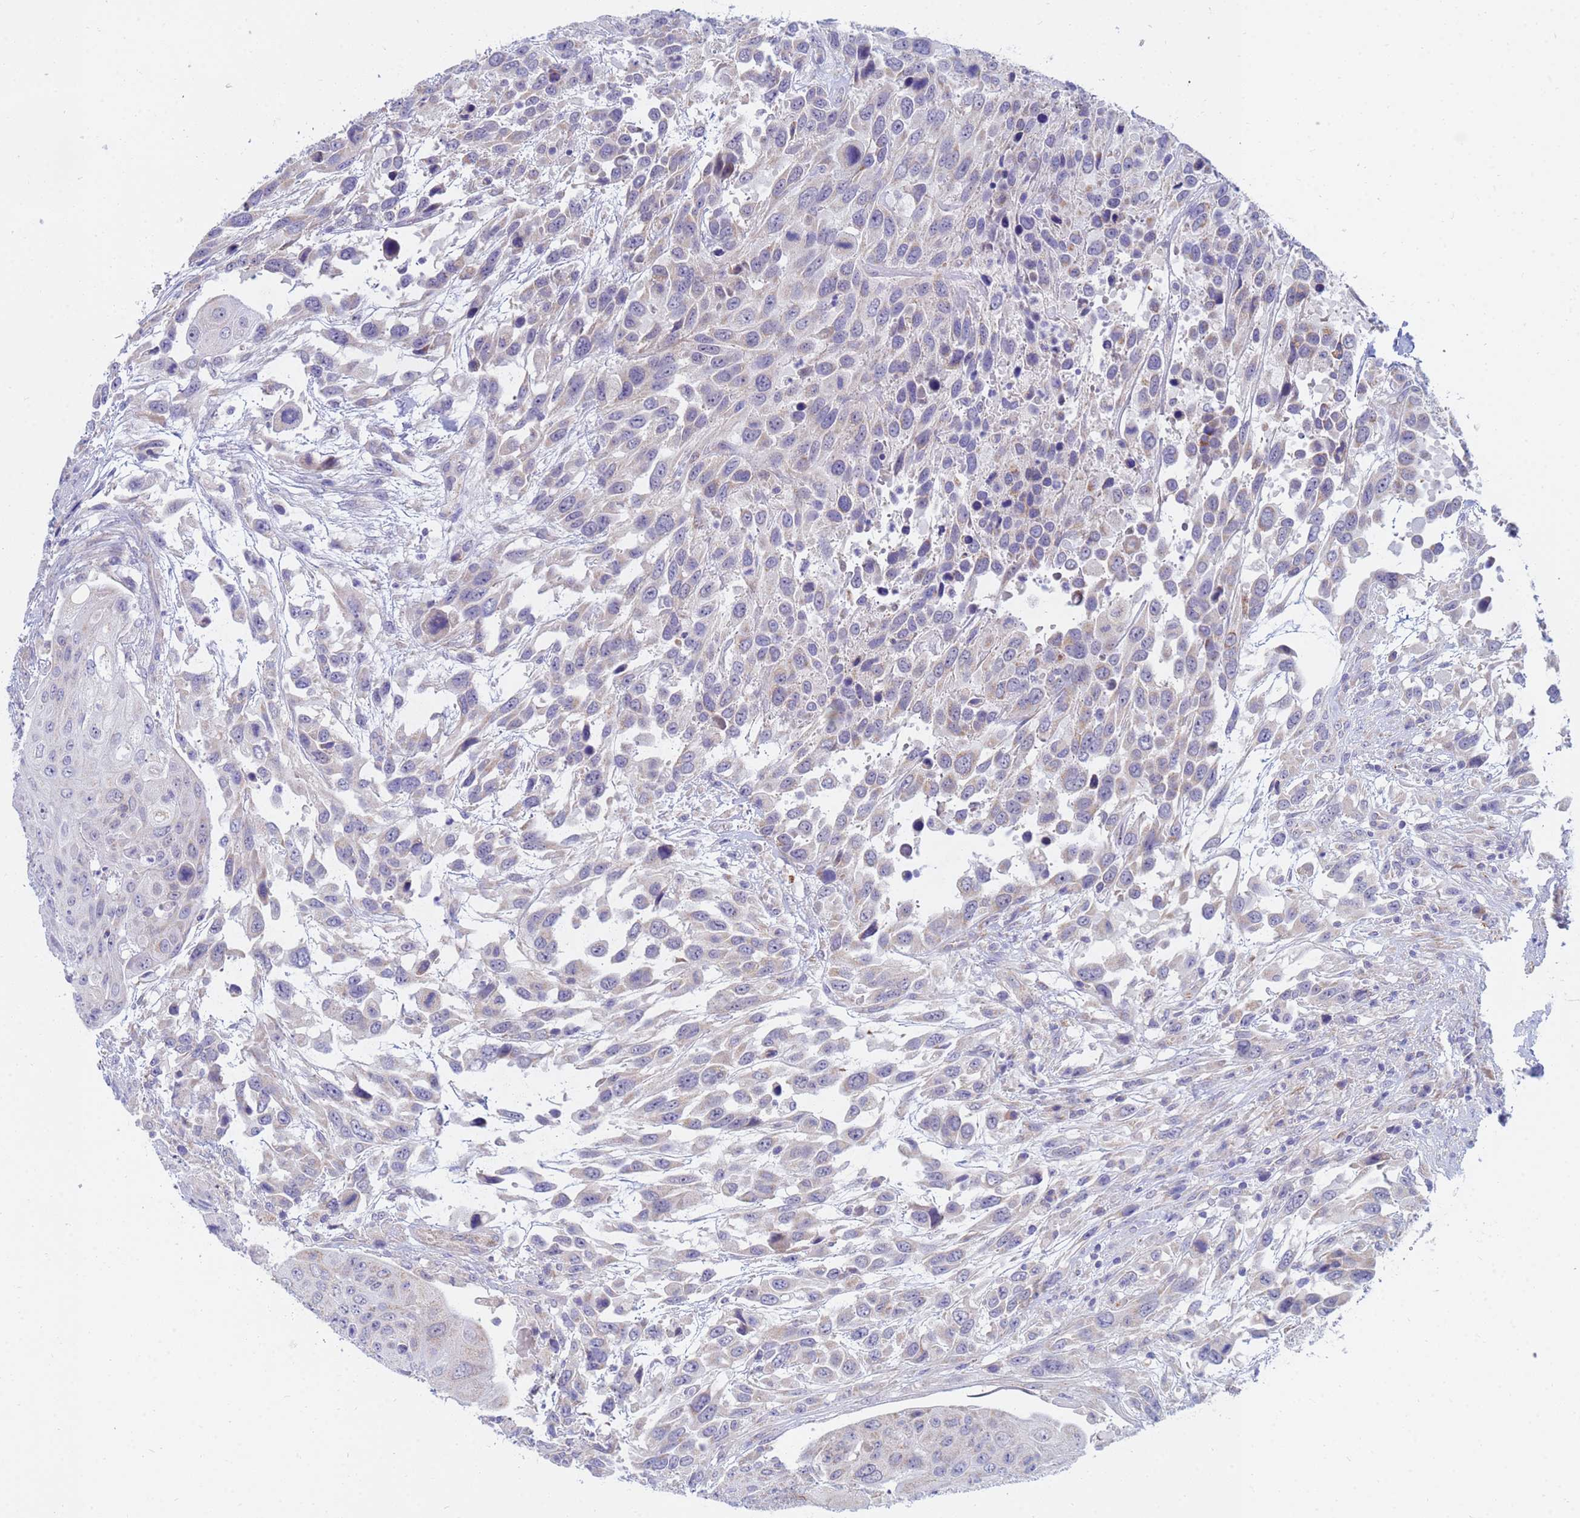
{"staining": {"intensity": "negative", "quantity": "none", "location": "none"}, "tissue": "urothelial cancer", "cell_type": "Tumor cells", "image_type": "cancer", "snomed": [{"axis": "morphology", "description": "Urothelial carcinoma, High grade"}, {"axis": "topography", "description": "Urinary bladder"}], "caption": "Immunohistochemistry (IHC) of human urothelial cancer demonstrates no positivity in tumor cells. Nuclei are stained in blue.", "gene": "SDR39U1", "patient": {"sex": "female", "age": 70}}